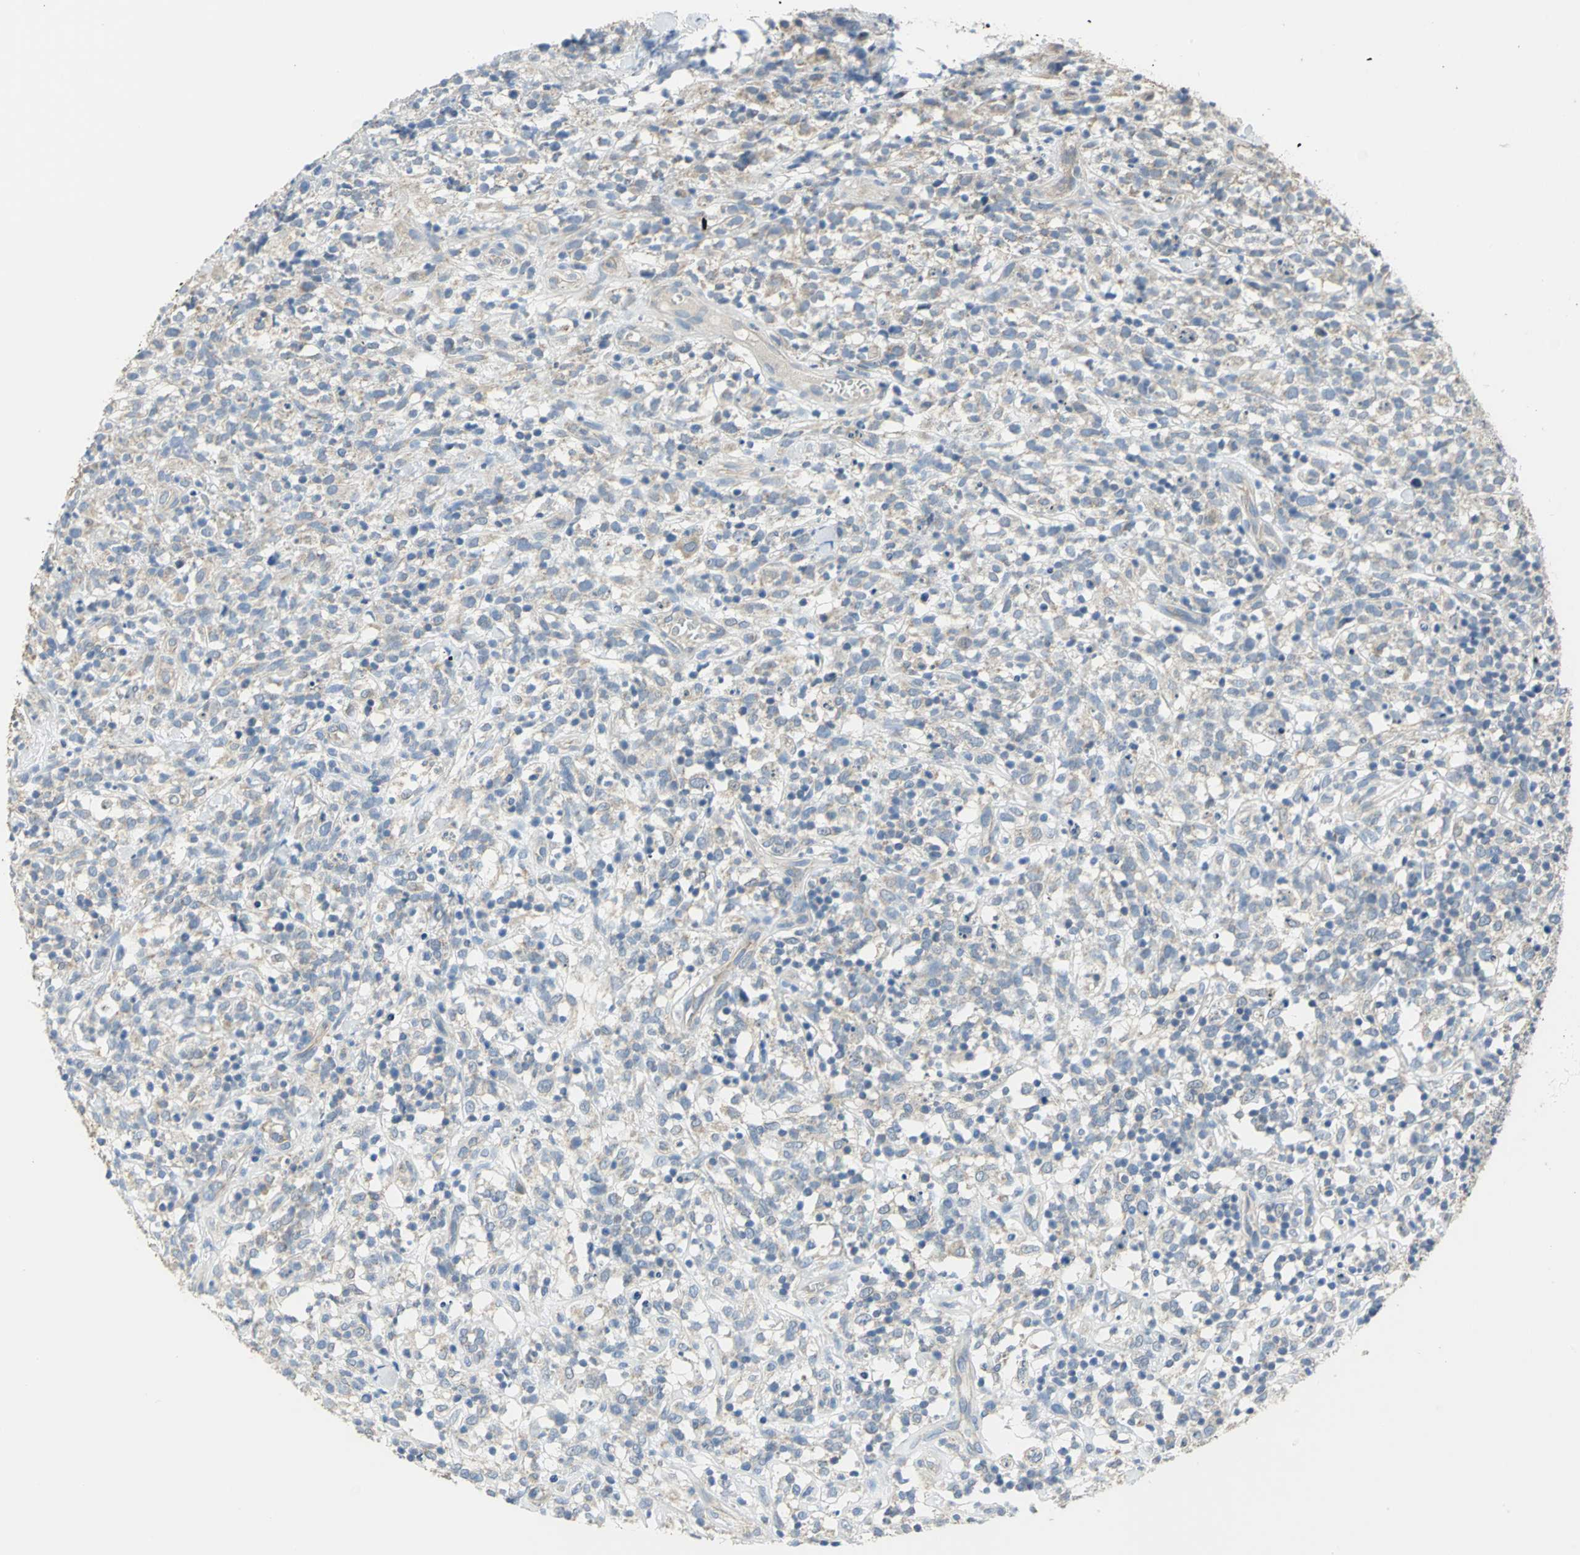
{"staining": {"intensity": "weak", "quantity": "<25%", "location": "cytoplasmic/membranous"}, "tissue": "lymphoma", "cell_type": "Tumor cells", "image_type": "cancer", "snomed": [{"axis": "morphology", "description": "Malignant lymphoma, non-Hodgkin's type, High grade"}, {"axis": "topography", "description": "Lymph node"}], "caption": "A histopathology image of lymphoma stained for a protein shows no brown staining in tumor cells. Nuclei are stained in blue.", "gene": "HTR1F", "patient": {"sex": "female", "age": 73}}